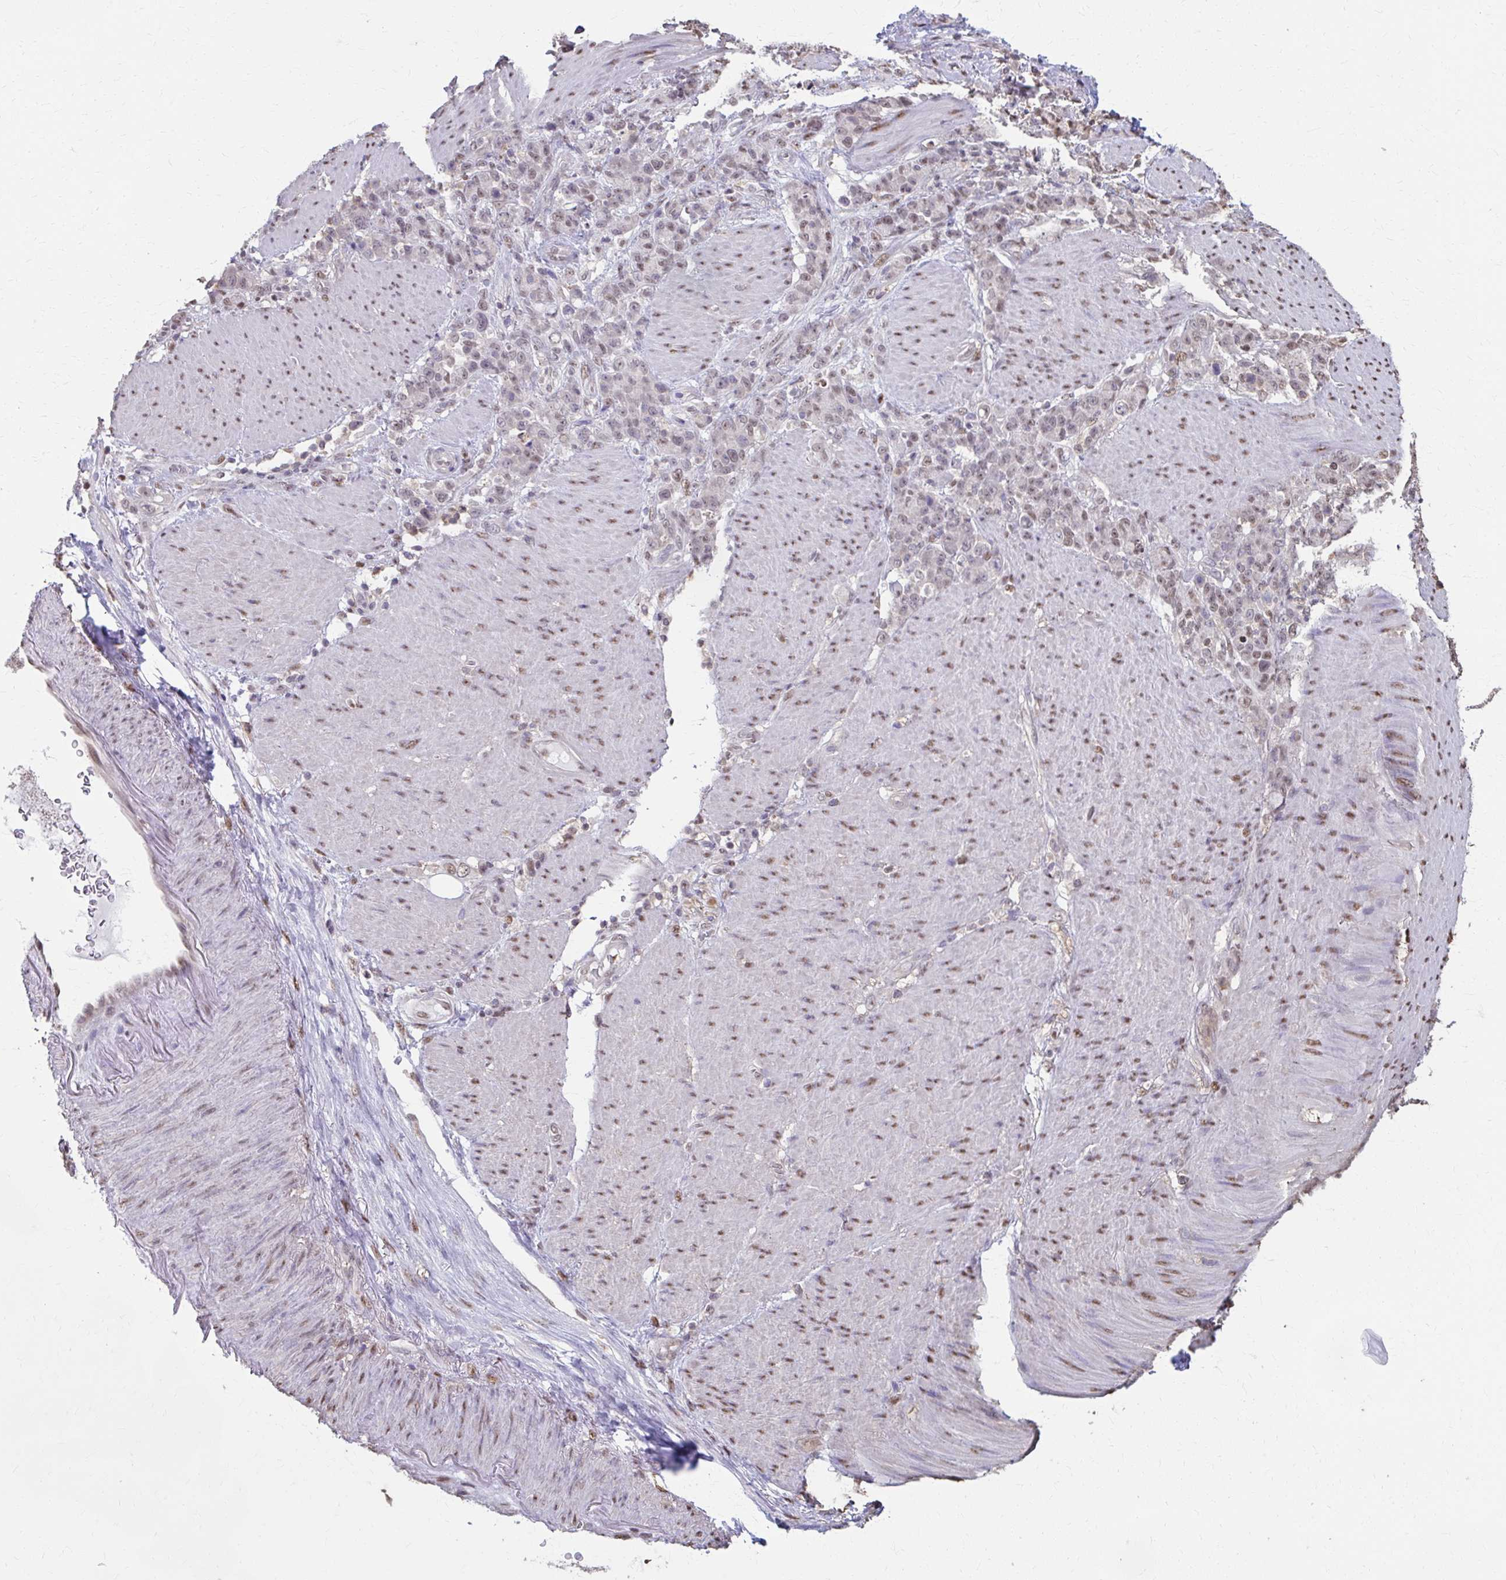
{"staining": {"intensity": "weak", "quantity": "25%-75%", "location": "nuclear"}, "tissue": "stomach cancer", "cell_type": "Tumor cells", "image_type": "cancer", "snomed": [{"axis": "morphology", "description": "Adenocarcinoma, NOS"}, {"axis": "topography", "description": "Stomach"}], "caption": "Immunohistochemical staining of stomach cancer reveals weak nuclear protein staining in about 25%-75% of tumor cells.", "gene": "ING4", "patient": {"sex": "female", "age": 79}}